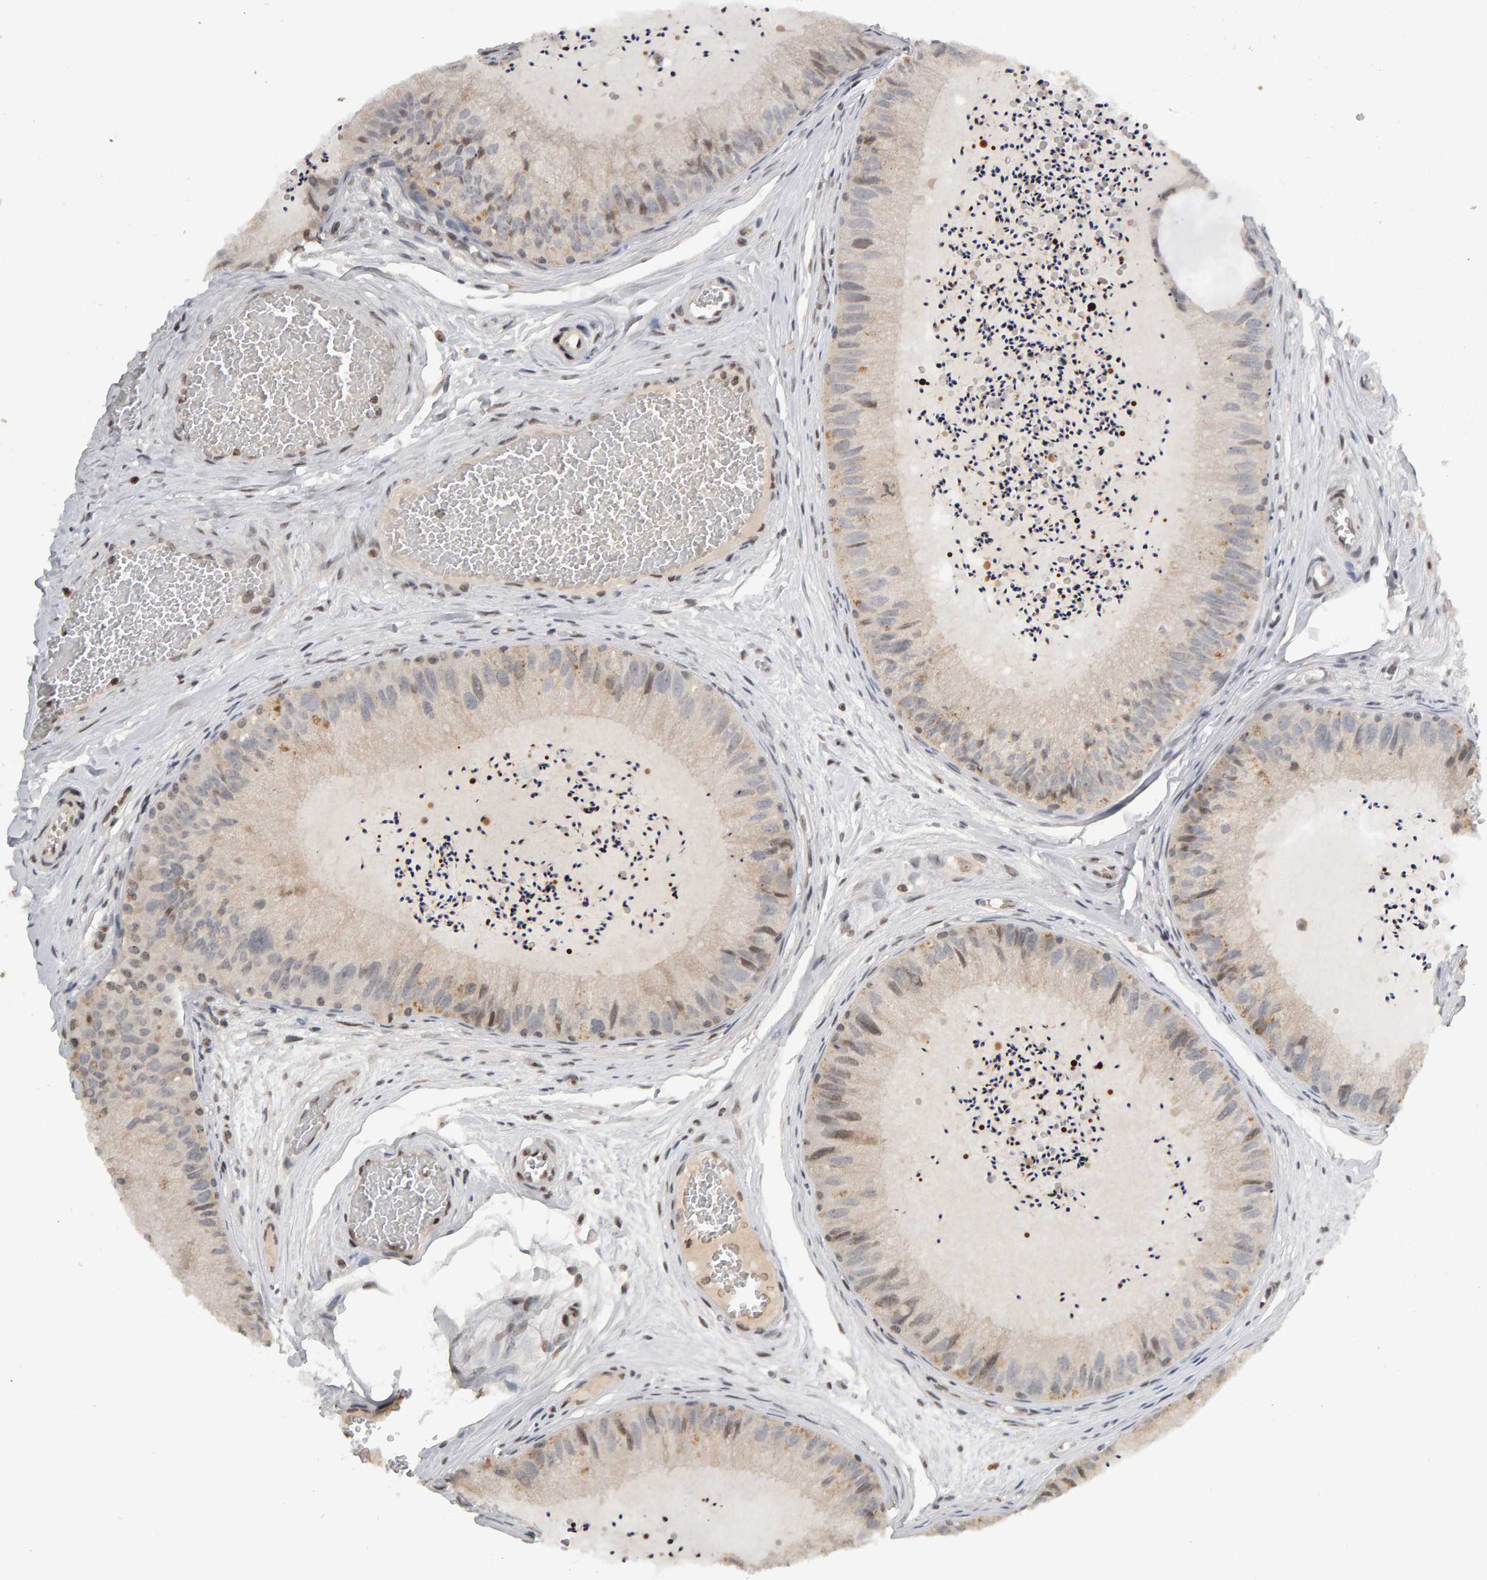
{"staining": {"intensity": "weak", "quantity": "25%-75%", "location": "cytoplasmic/membranous,nuclear"}, "tissue": "epididymis", "cell_type": "Glandular cells", "image_type": "normal", "snomed": [{"axis": "morphology", "description": "Normal tissue, NOS"}, {"axis": "topography", "description": "Epididymis"}], "caption": "Immunohistochemistry histopathology image of normal human epididymis stained for a protein (brown), which demonstrates low levels of weak cytoplasmic/membranous,nuclear expression in about 25%-75% of glandular cells.", "gene": "TRAM1", "patient": {"sex": "male", "age": 31}}